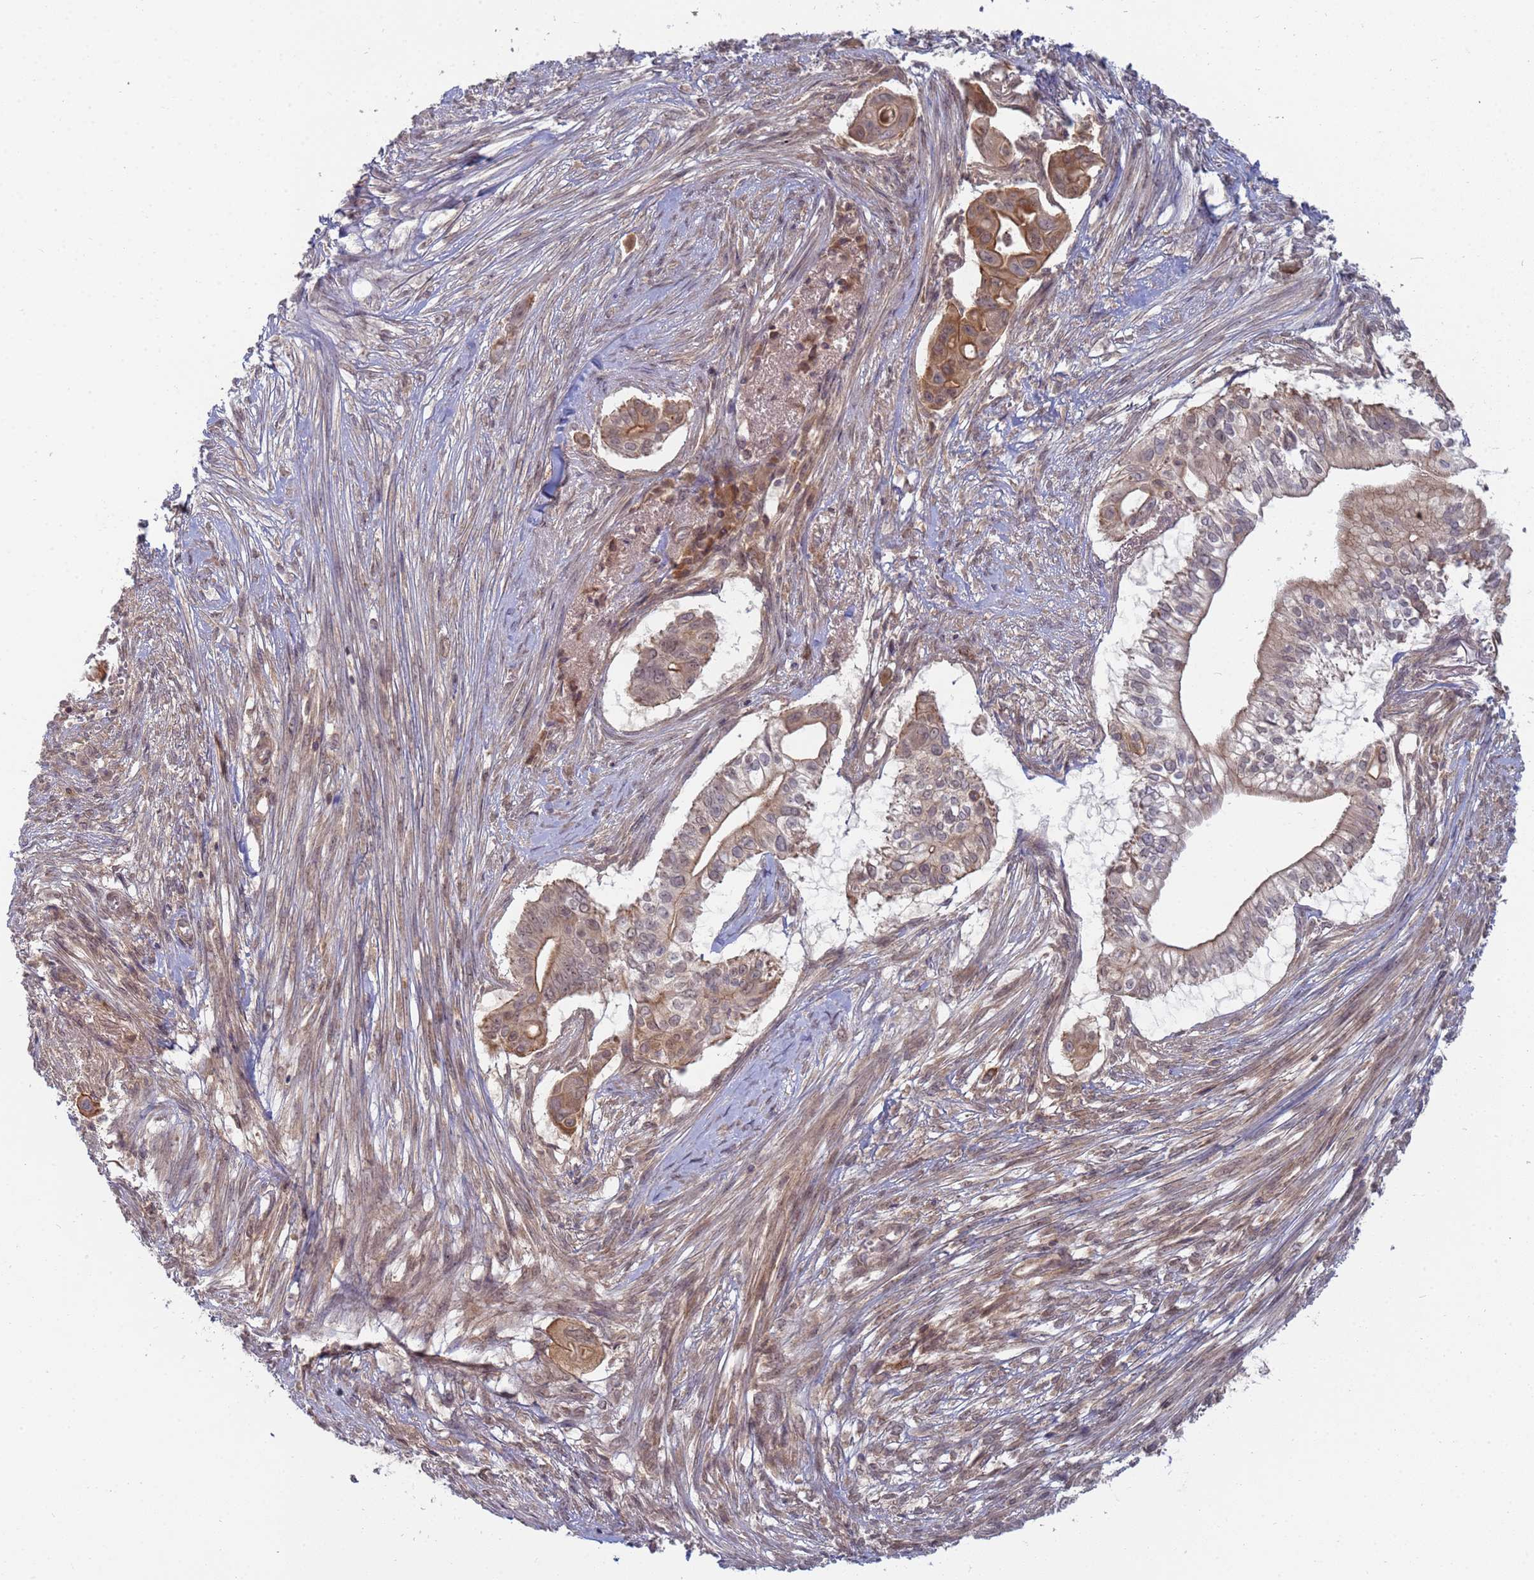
{"staining": {"intensity": "moderate", "quantity": "25%-75%", "location": "cytoplasmic/membranous"}, "tissue": "pancreatic cancer", "cell_type": "Tumor cells", "image_type": "cancer", "snomed": [{"axis": "morphology", "description": "Adenocarcinoma, NOS"}, {"axis": "topography", "description": "Pancreas"}], "caption": "Protein staining of adenocarcinoma (pancreatic) tissue exhibits moderate cytoplasmic/membranous expression in approximately 25%-75% of tumor cells. The staining is performed using DAB brown chromogen to label protein expression. The nuclei are counter-stained blue using hematoxylin.", "gene": "SHARPIN", "patient": {"sex": "male", "age": 68}}